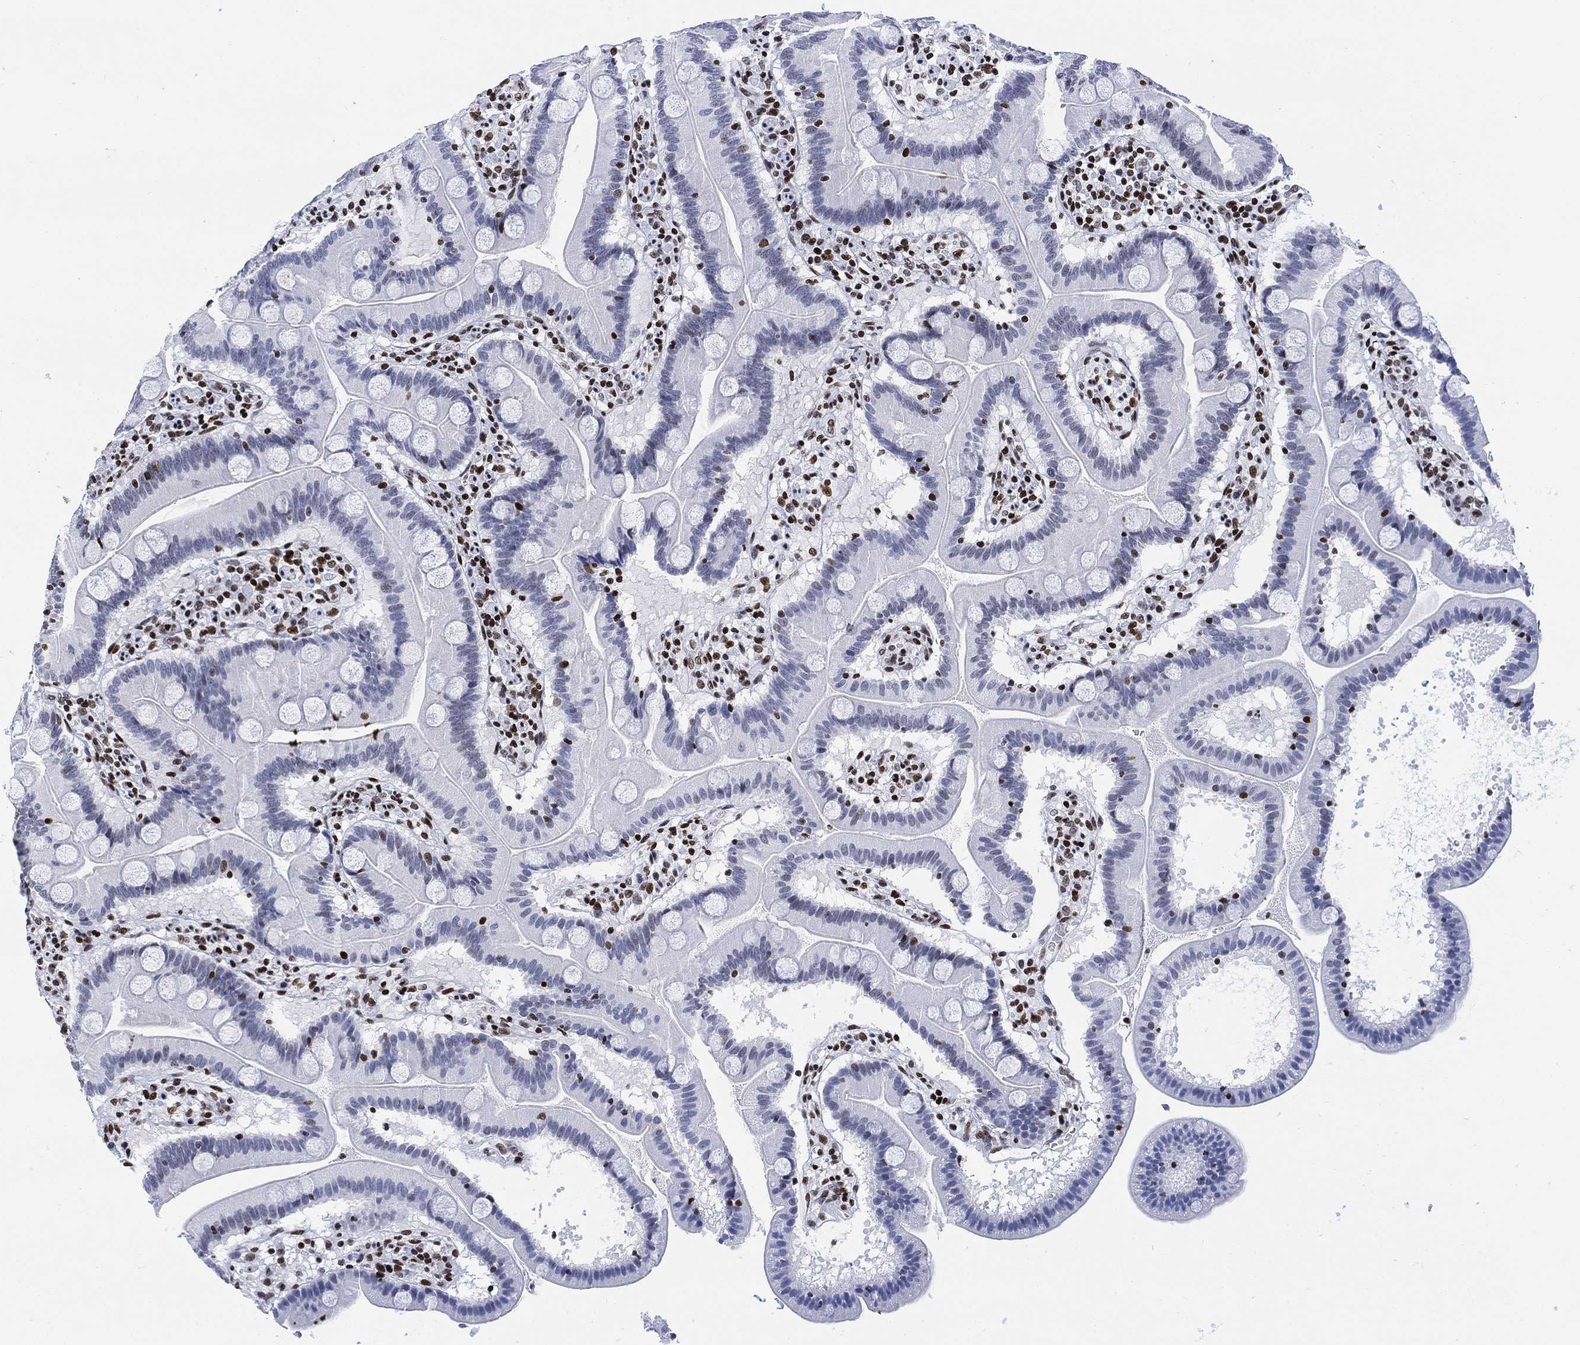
{"staining": {"intensity": "moderate", "quantity": "<25%", "location": "nuclear"}, "tissue": "duodenum", "cell_type": "Glandular cells", "image_type": "normal", "snomed": [{"axis": "morphology", "description": "Normal tissue, NOS"}, {"axis": "topography", "description": "Duodenum"}], "caption": "Immunohistochemistry (IHC) micrograph of unremarkable human duodenum stained for a protein (brown), which reveals low levels of moderate nuclear expression in approximately <25% of glandular cells.", "gene": "H1", "patient": {"sex": "male", "age": 59}}